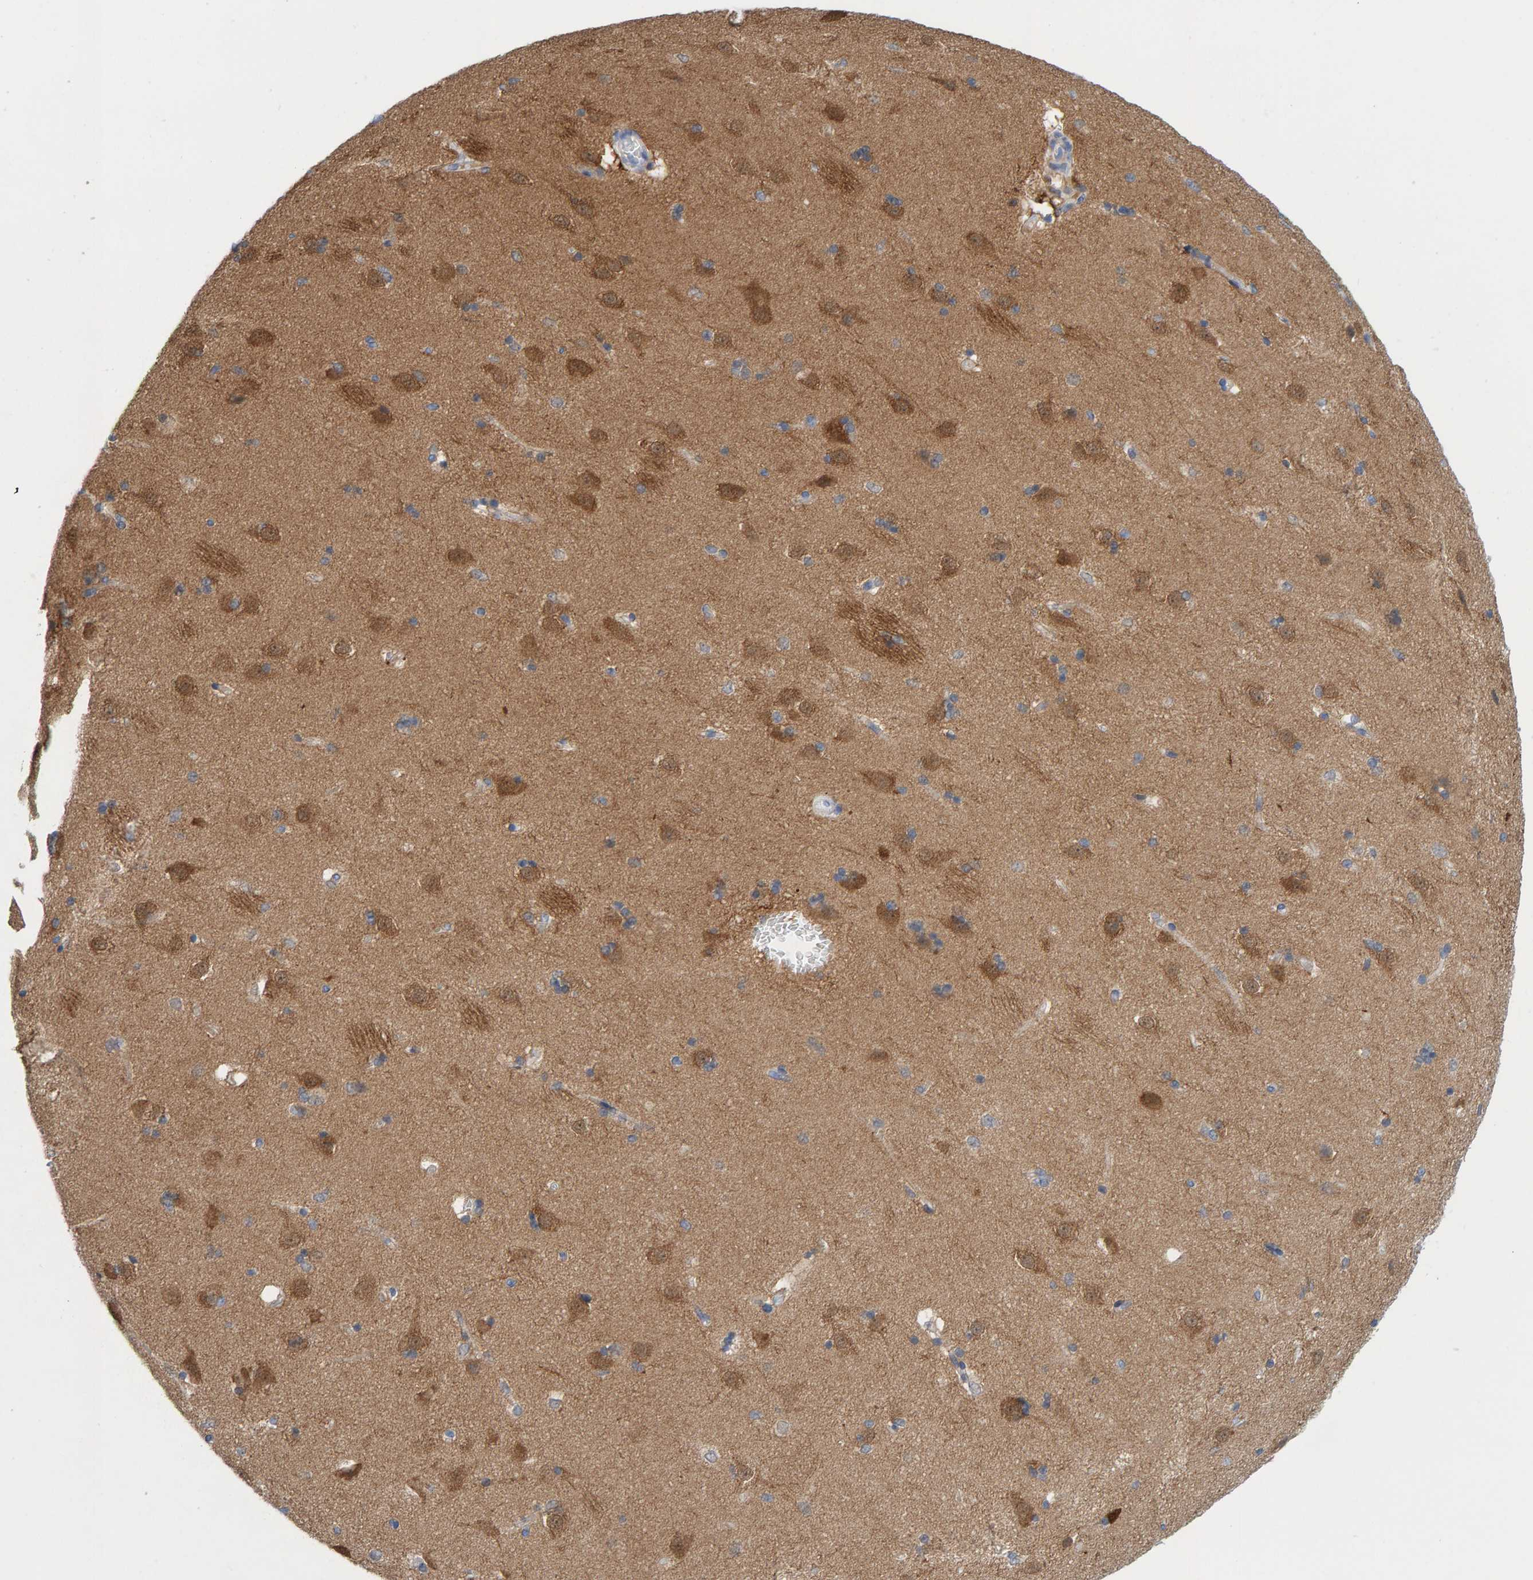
{"staining": {"intensity": "moderate", "quantity": "25%-75%", "location": "cytoplasmic/membranous"}, "tissue": "caudate", "cell_type": "Glial cells", "image_type": "normal", "snomed": [{"axis": "morphology", "description": "Normal tissue, NOS"}, {"axis": "topography", "description": "Lateral ventricle wall"}], "caption": "A brown stain highlights moderate cytoplasmic/membranous positivity of a protein in glial cells of normal caudate.", "gene": "KLHL11", "patient": {"sex": "female", "age": 19}}